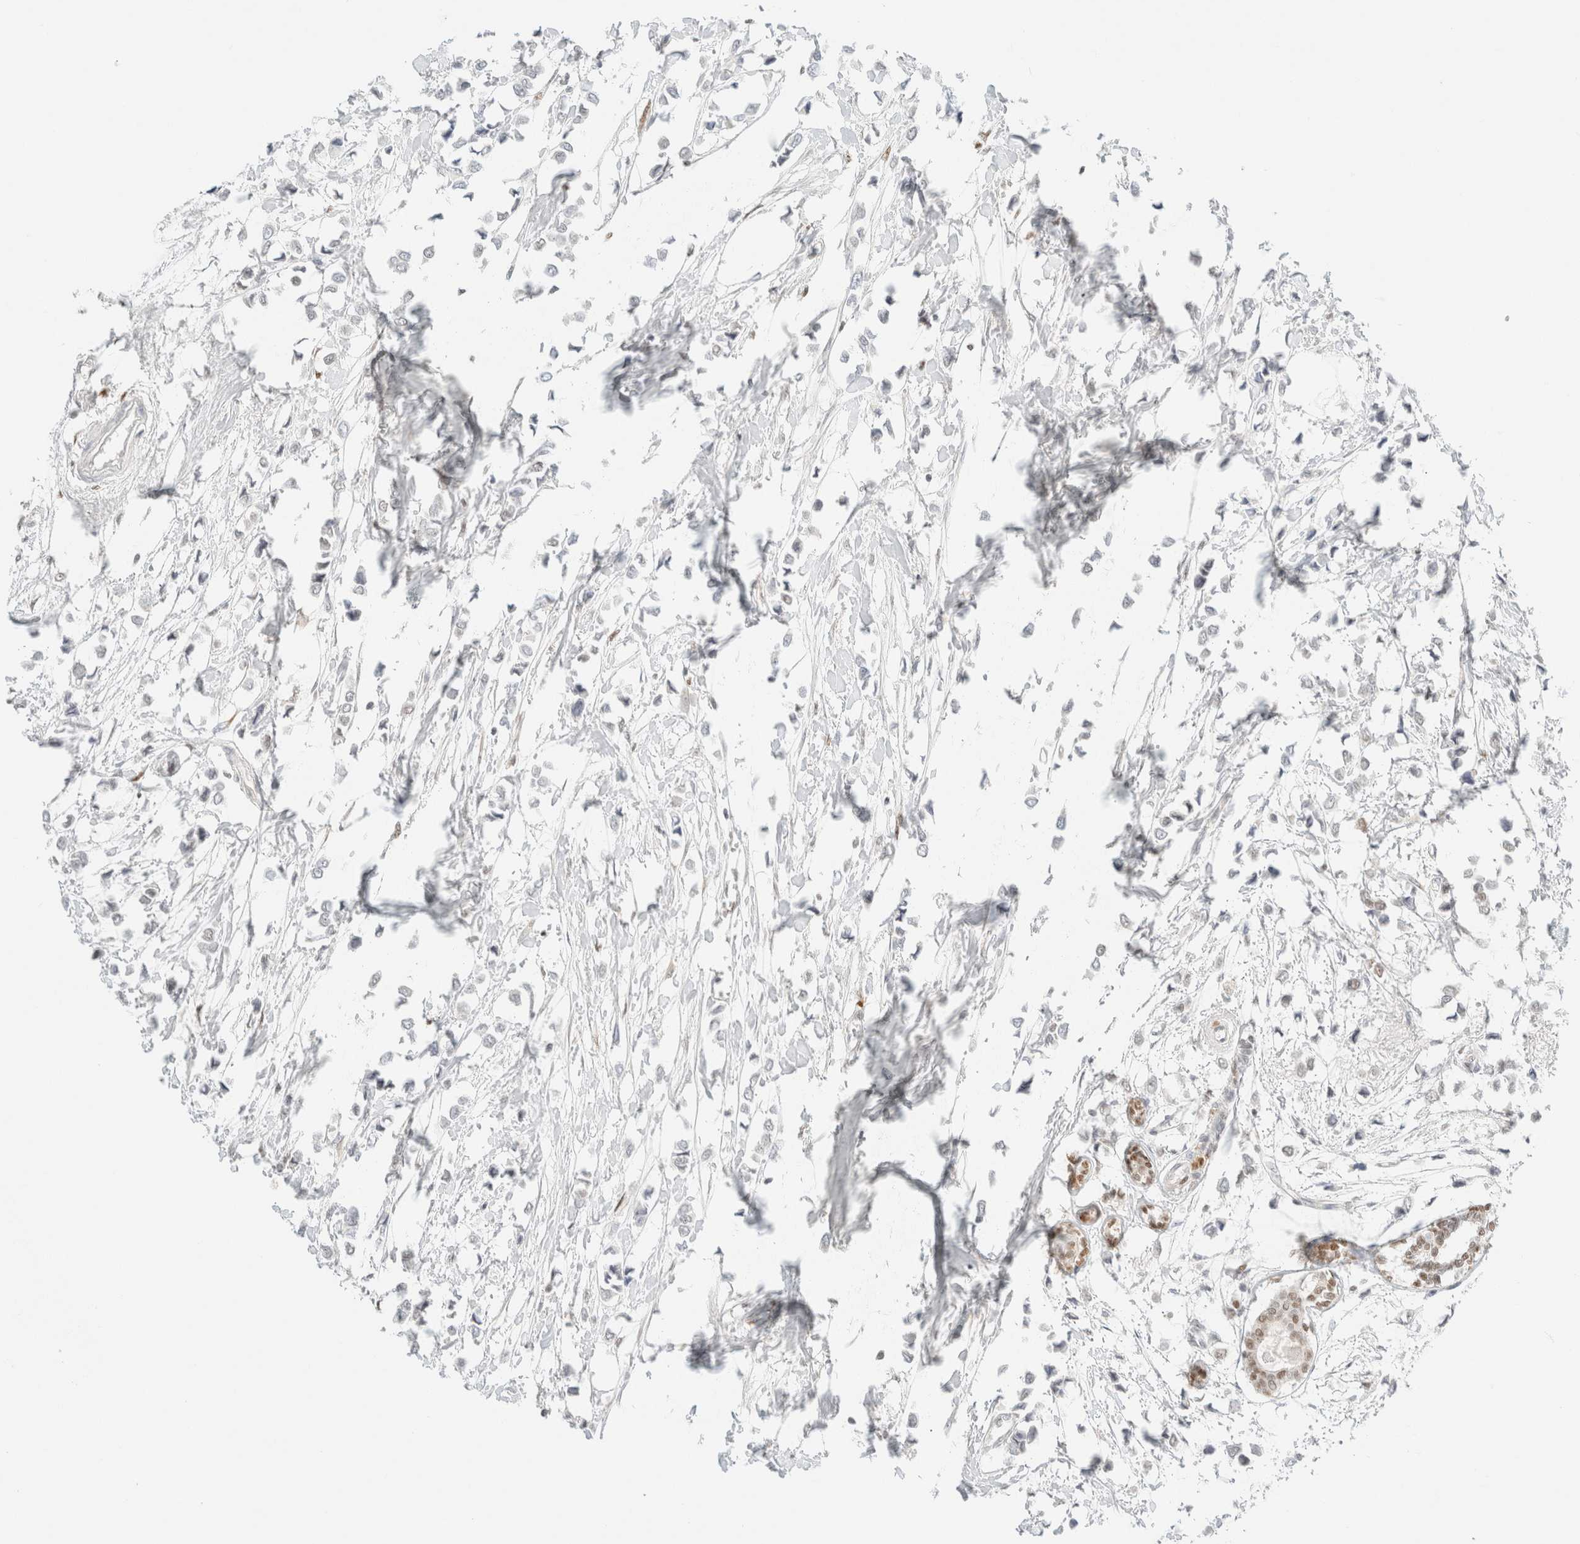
{"staining": {"intensity": "negative", "quantity": "none", "location": "none"}, "tissue": "breast cancer", "cell_type": "Tumor cells", "image_type": "cancer", "snomed": [{"axis": "morphology", "description": "Lobular carcinoma"}, {"axis": "topography", "description": "Breast"}], "caption": "High power microscopy image of an immunohistochemistry (IHC) photomicrograph of breast lobular carcinoma, revealing no significant staining in tumor cells.", "gene": "DDB2", "patient": {"sex": "female", "age": 51}}